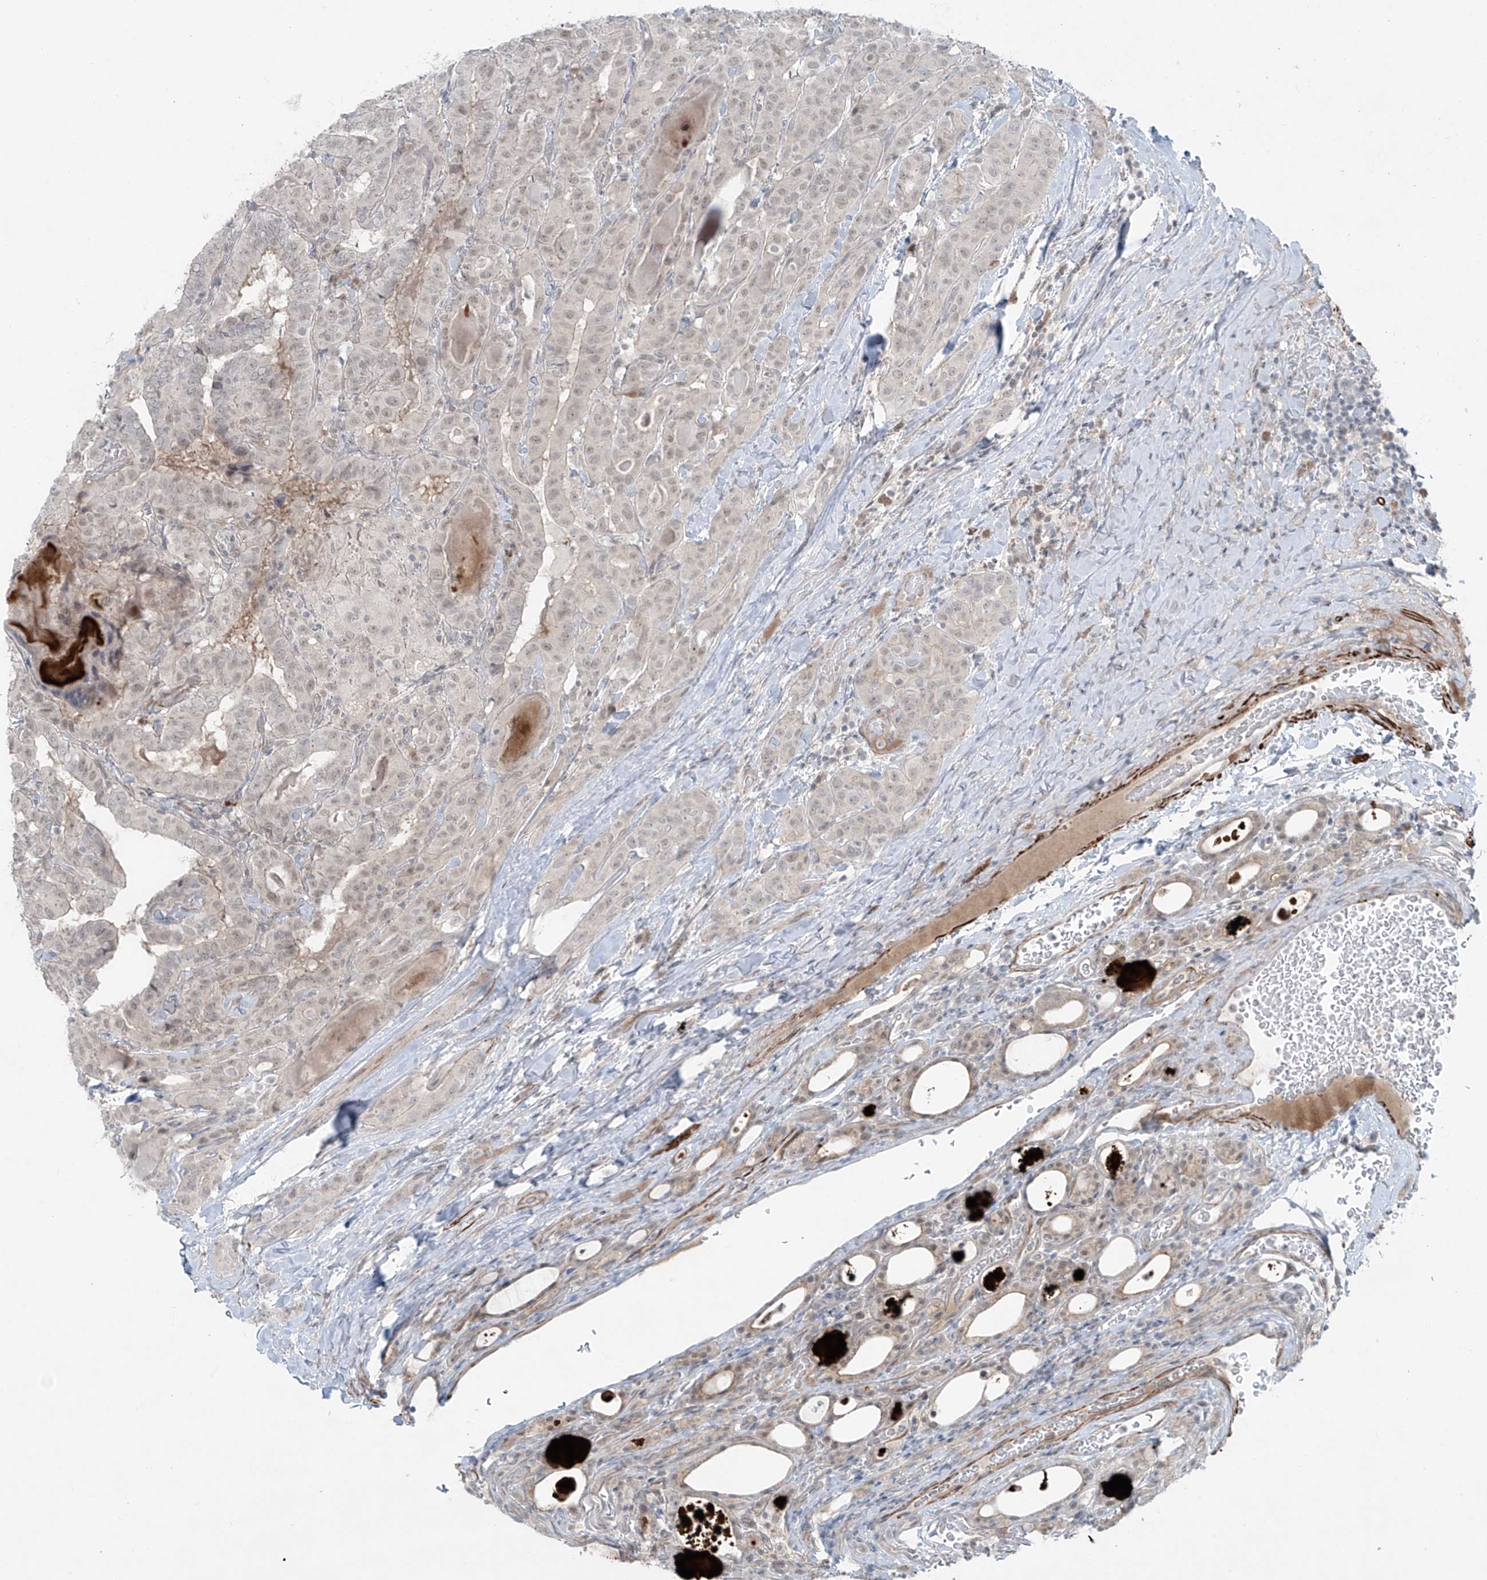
{"staining": {"intensity": "negative", "quantity": "none", "location": "none"}, "tissue": "thyroid cancer", "cell_type": "Tumor cells", "image_type": "cancer", "snomed": [{"axis": "morphology", "description": "Papillary adenocarcinoma, NOS"}, {"axis": "topography", "description": "Thyroid gland"}], "caption": "The immunohistochemistry image has no significant expression in tumor cells of thyroid papillary adenocarcinoma tissue.", "gene": "RASGEF1A", "patient": {"sex": "female", "age": 72}}